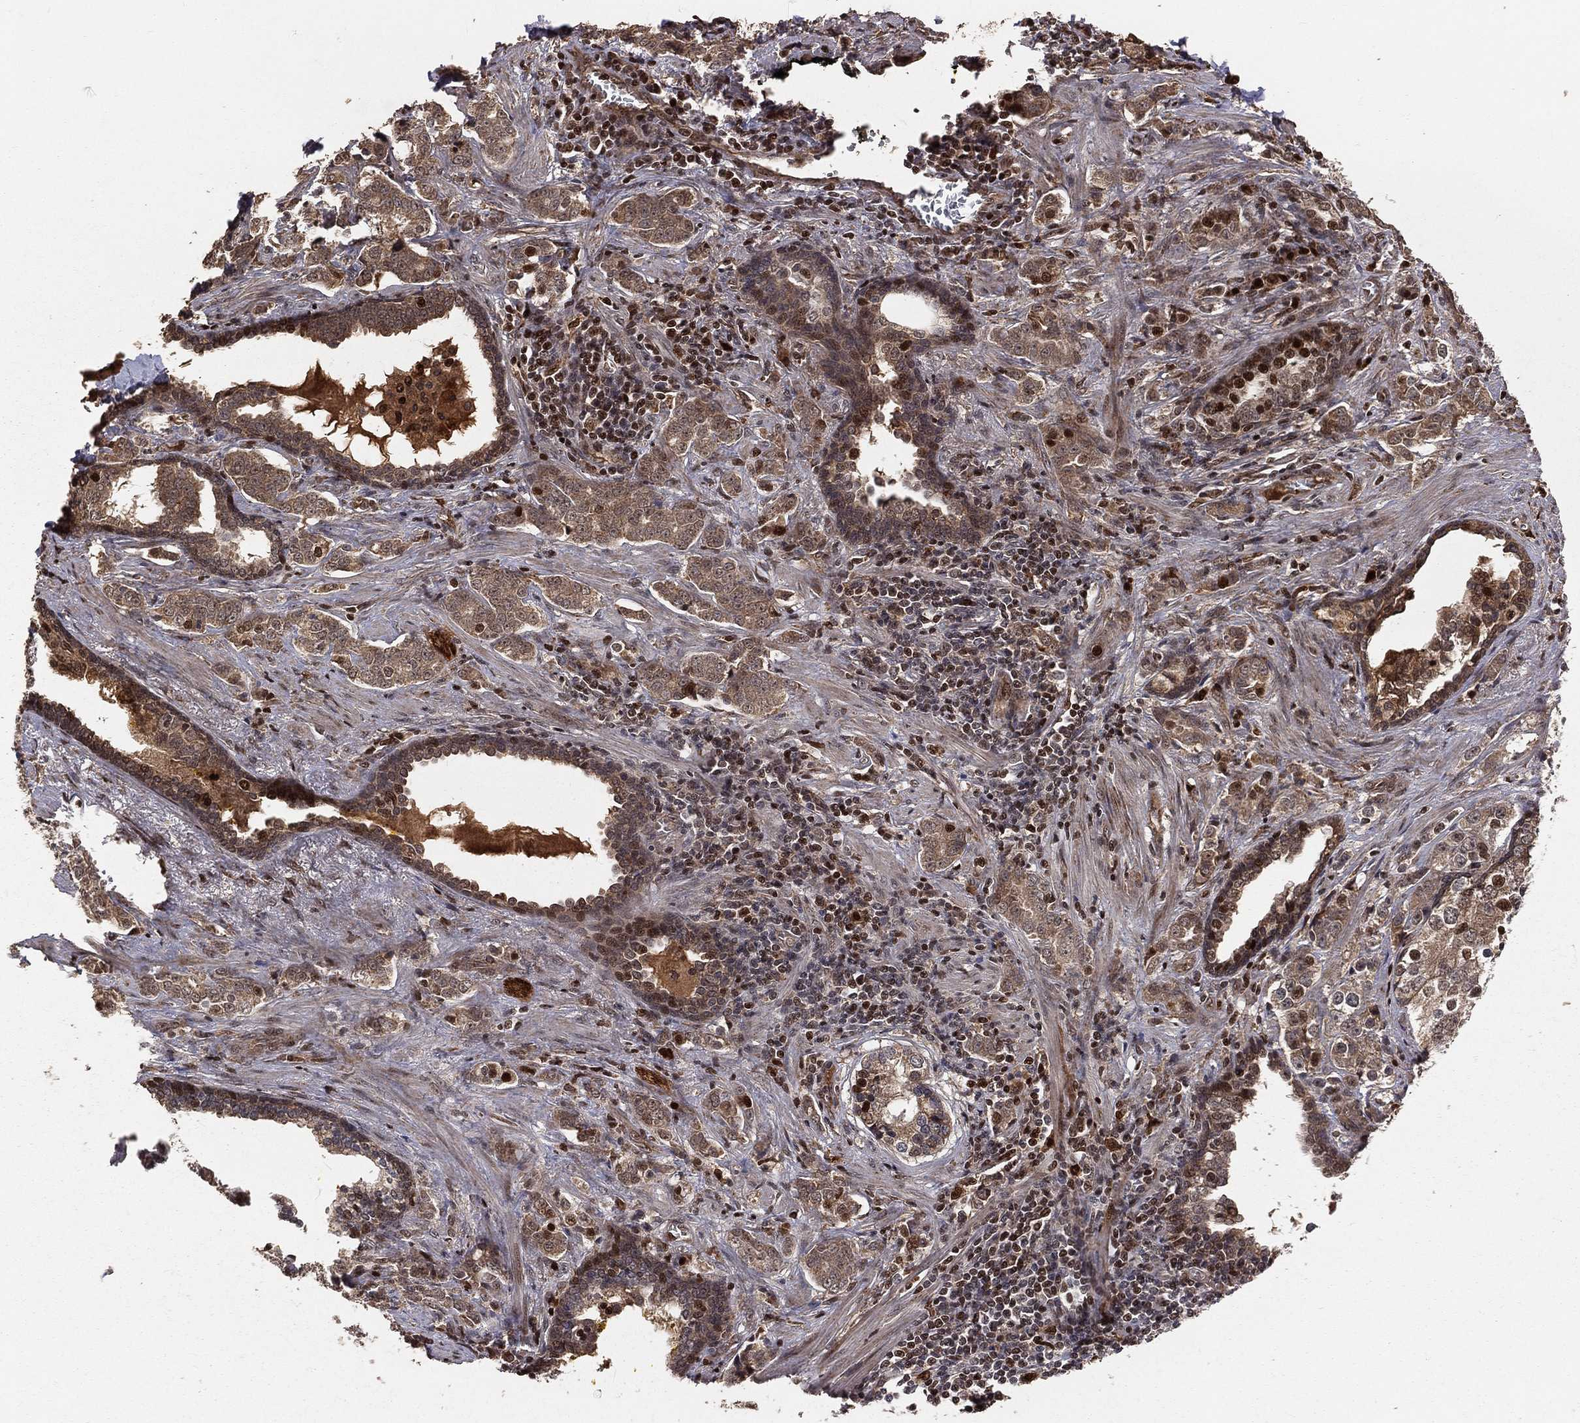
{"staining": {"intensity": "strong", "quantity": "<25%", "location": "nuclear"}, "tissue": "prostate cancer", "cell_type": "Tumor cells", "image_type": "cancer", "snomed": [{"axis": "morphology", "description": "Adenocarcinoma, NOS"}, {"axis": "topography", "description": "Prostate and seminal vesicle, NOS"}], "caption": "The immunohistochemical stain highlights strong nuclear positivity in tumor cells of prostate cancer tissue. (Stains: DAB (3,3'-diaminobenzidine) in brown, nuclei in blue, Microscopy: brightfield microscopy at high magnification).", "gene": "MAPK1", "patient": {"sex": "male", "age": 63}}